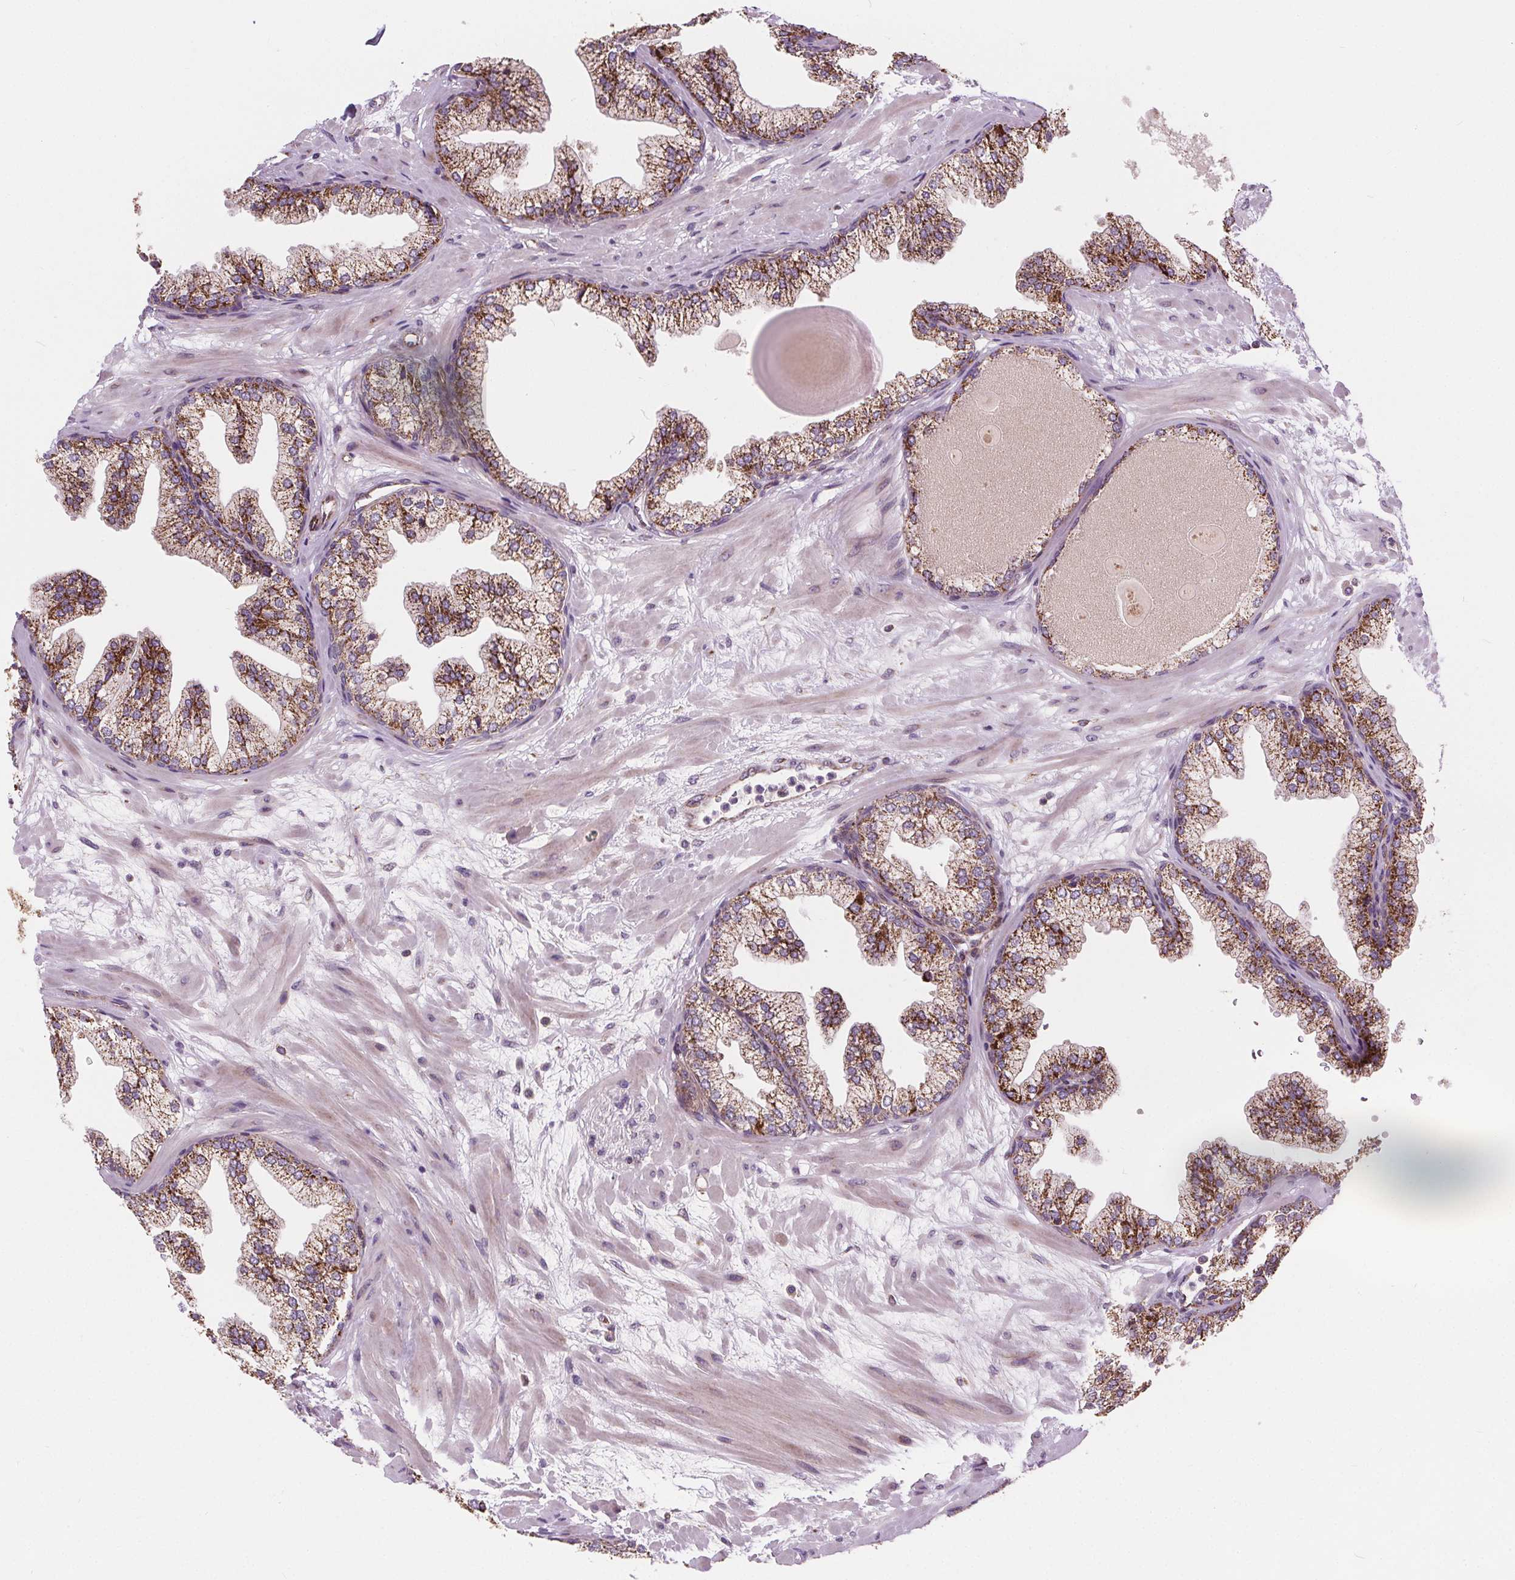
{"staining": {"intensity": "moderate", "quantity": ">75%", "location": "cytoplasmic/membranous"}, "tissue": "prostate", "cell_type": "Glandular cells", "image_type": "normal", "snomed": [{"axis": "morphology", "description": "Normal tissue, NOS"}, {"axis": "topography", "description": "Prostate"}, {"axis": "topography", "description": "Peripheral nerve tissue"}], "caption": "Glandular cells show medium levels of moderate cytoplasmic/membranous expression in approximately >75% of cells in benign human prostate.", "gene": "GOLT1B", "patient": {"sex": "male", "age": 61}}